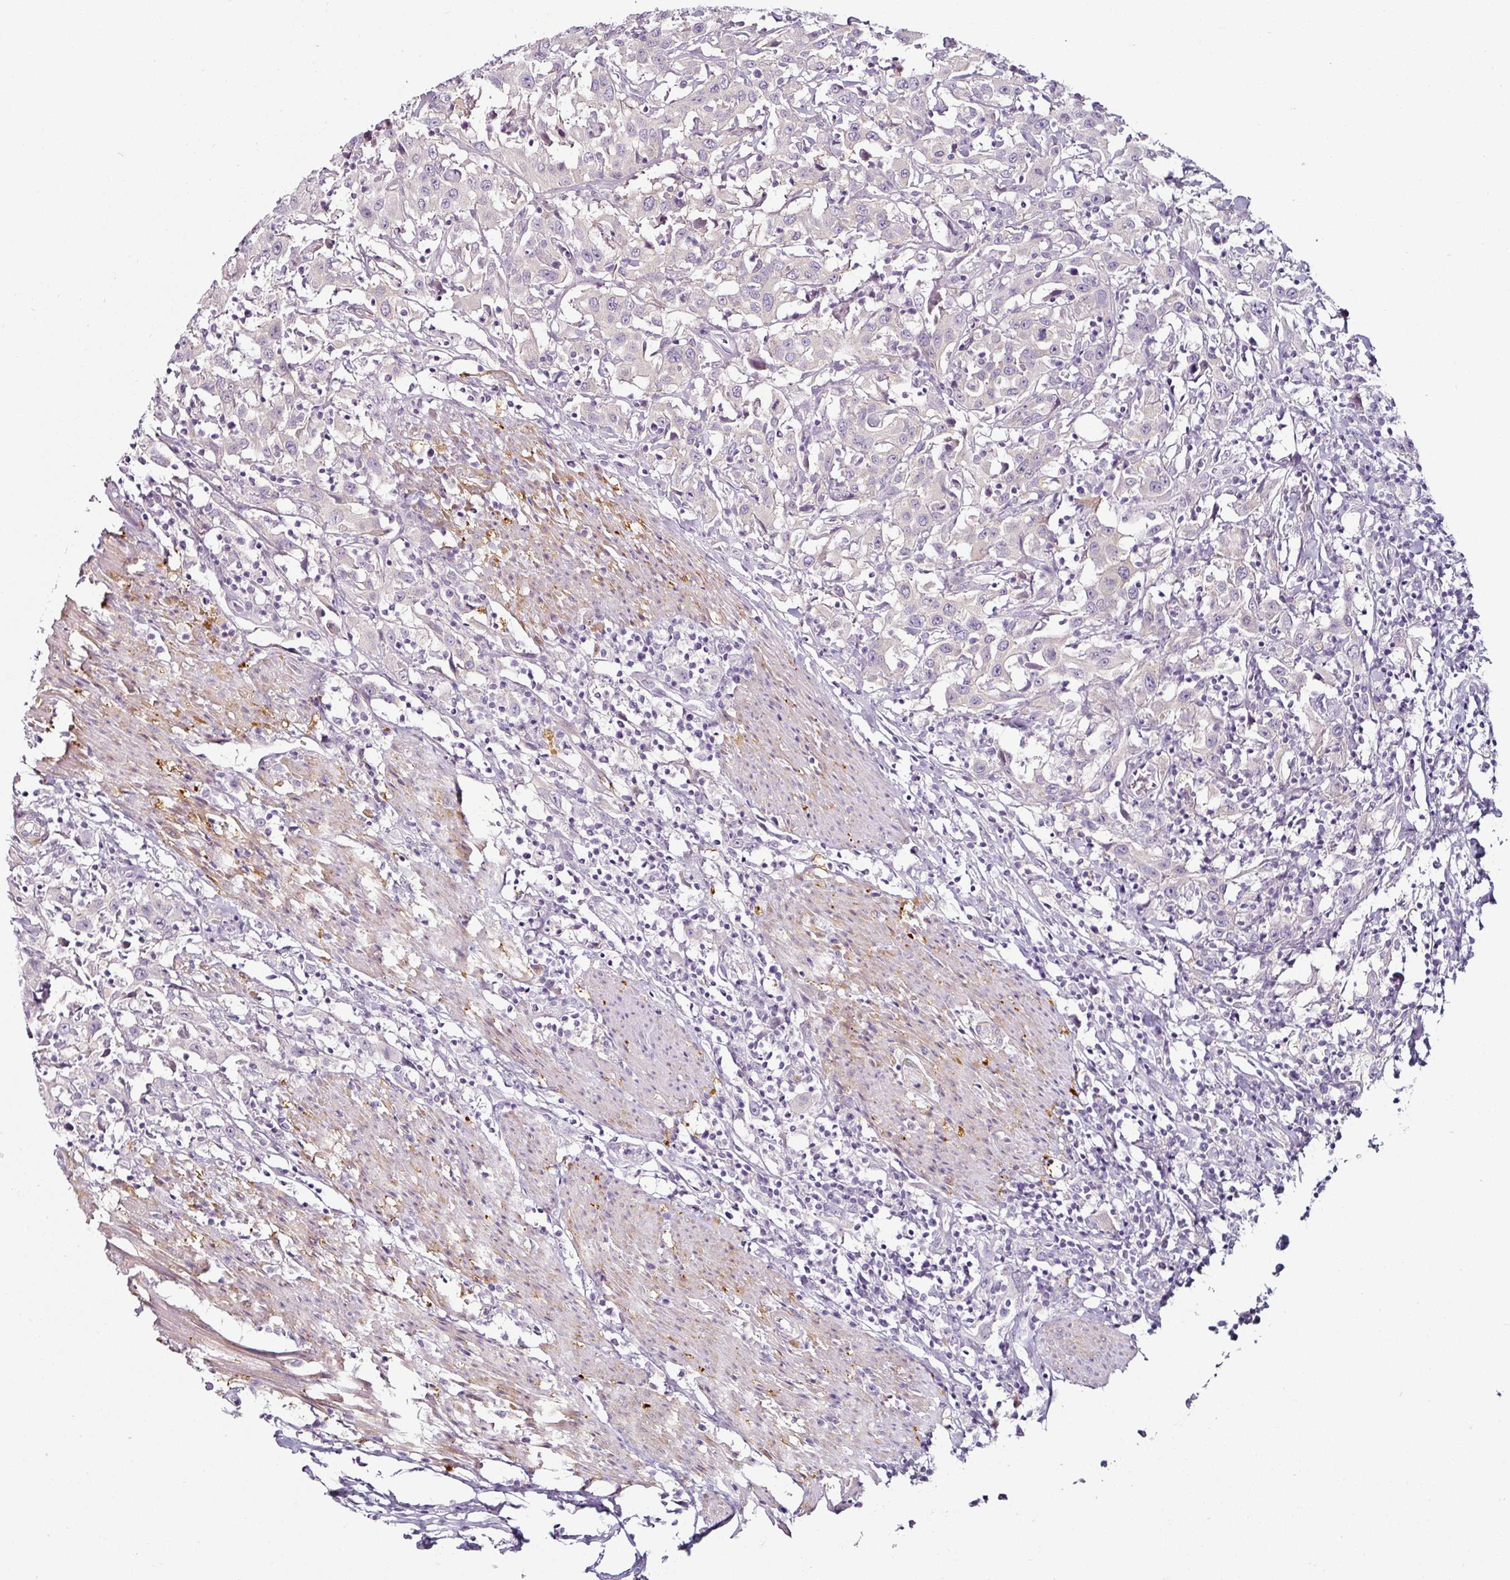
{"staining": {"intensity": "negative", "quantity": "none", "location": "none"}, "tissue": "urothelial cancer", "cell_type": "Tumor cells", "image_type": "cancer", "snomed": [{"axis": "morphology", "description": "Urothelial carcinoma, High grade"}, {"axis": "topography", "description": "Urinary bladder"}], "caption": "IHC image of neoplastic tissue: urothelial cancer stained with DAB (3,3'-diaminobenzidine) demonstrates no significant protein staining in tumor cells.", "gene": "CAP2", "patient": {"sex": "male", "age": 61}}